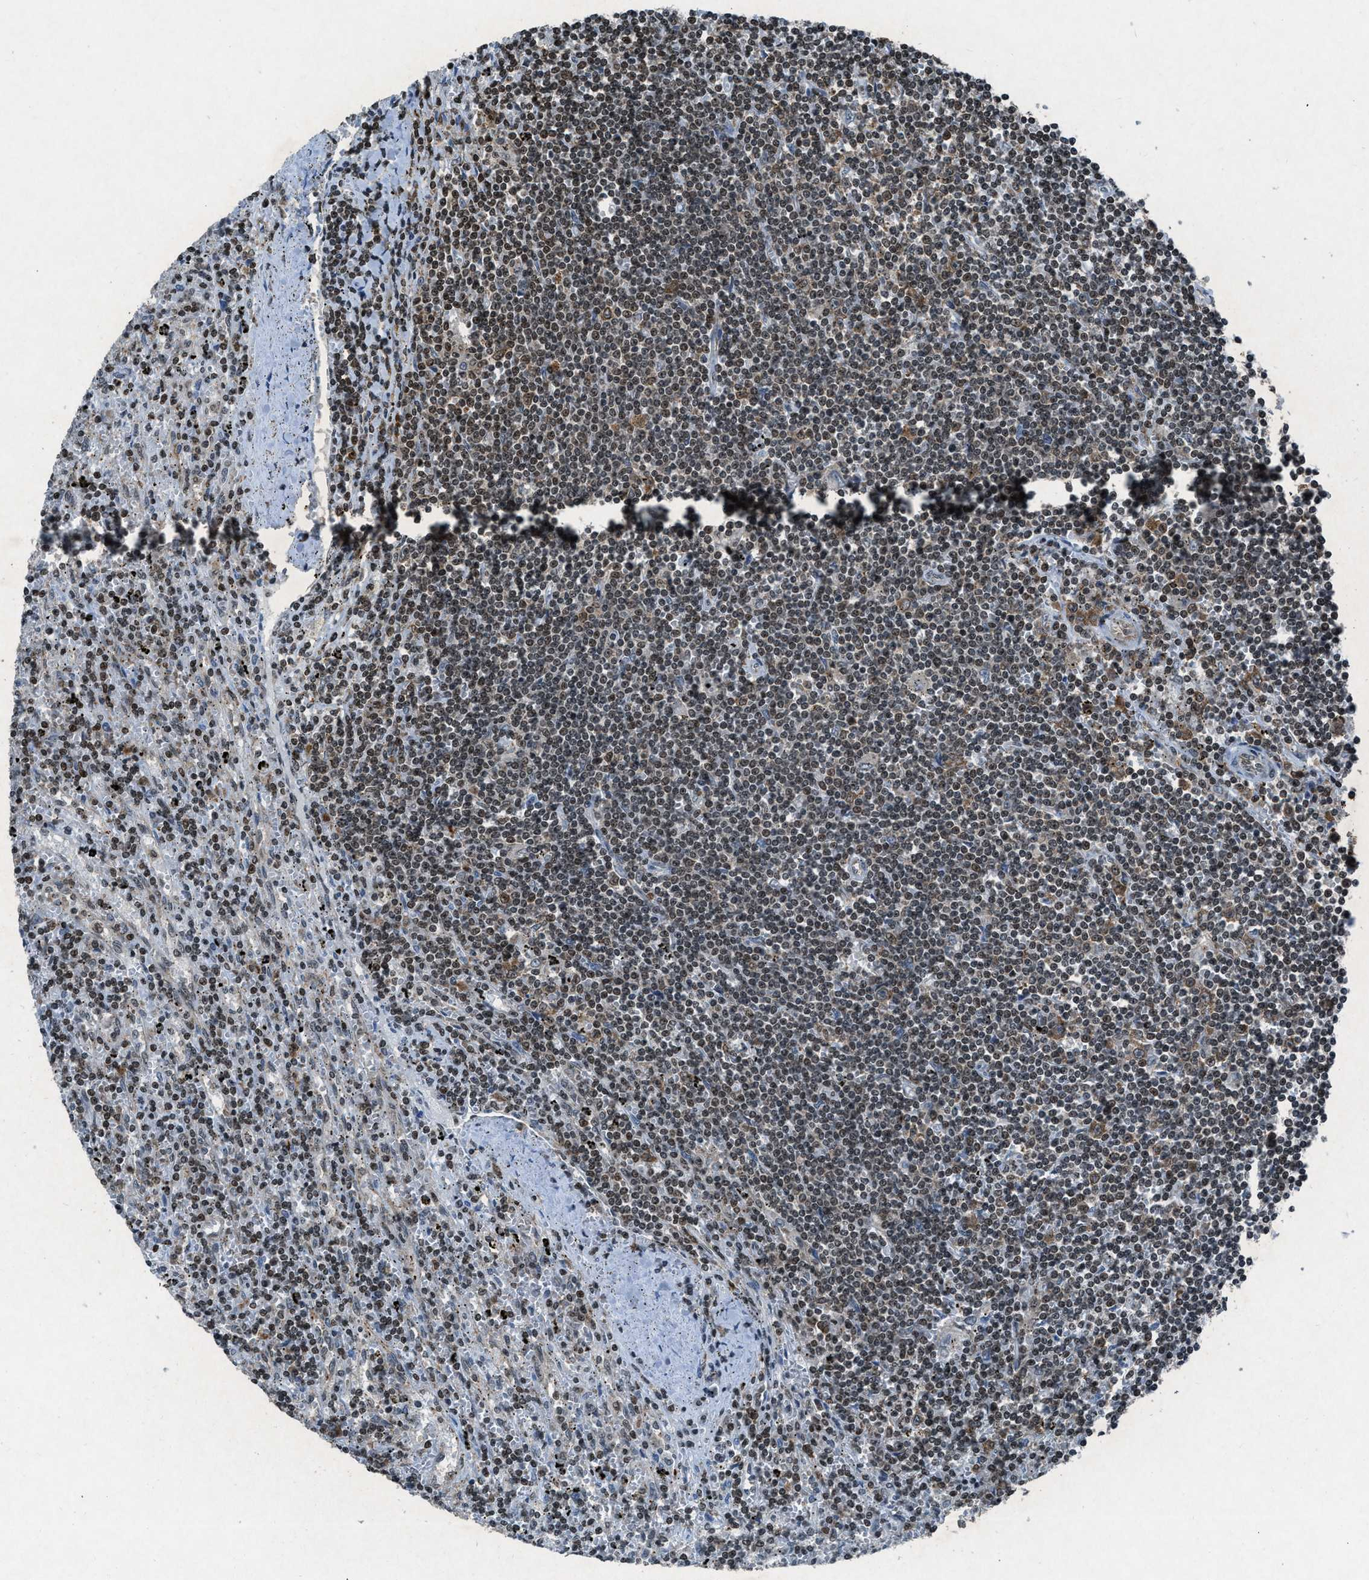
{"staining": {"intensity": "moderate", "quantity": "25%-75%", "location": "nuclear"}, "tissue": "lymphoma", "cell_type": "Tumor cells", "image_type": "cancer", "snomed": [{"axis": "morphology", "description": "Malignant lymphoma, non-Hodgkin's type, Low grade"}, {"axis": "topography", "description": "Spleen"}], "caption": "The photomicrograph demonstrates staining of lymphoma, revealing moderate nuclear protein positivity (brown color) within tumor cells.", "gene": "NXF1", "patient": {"sex": "male", "age": 76}}